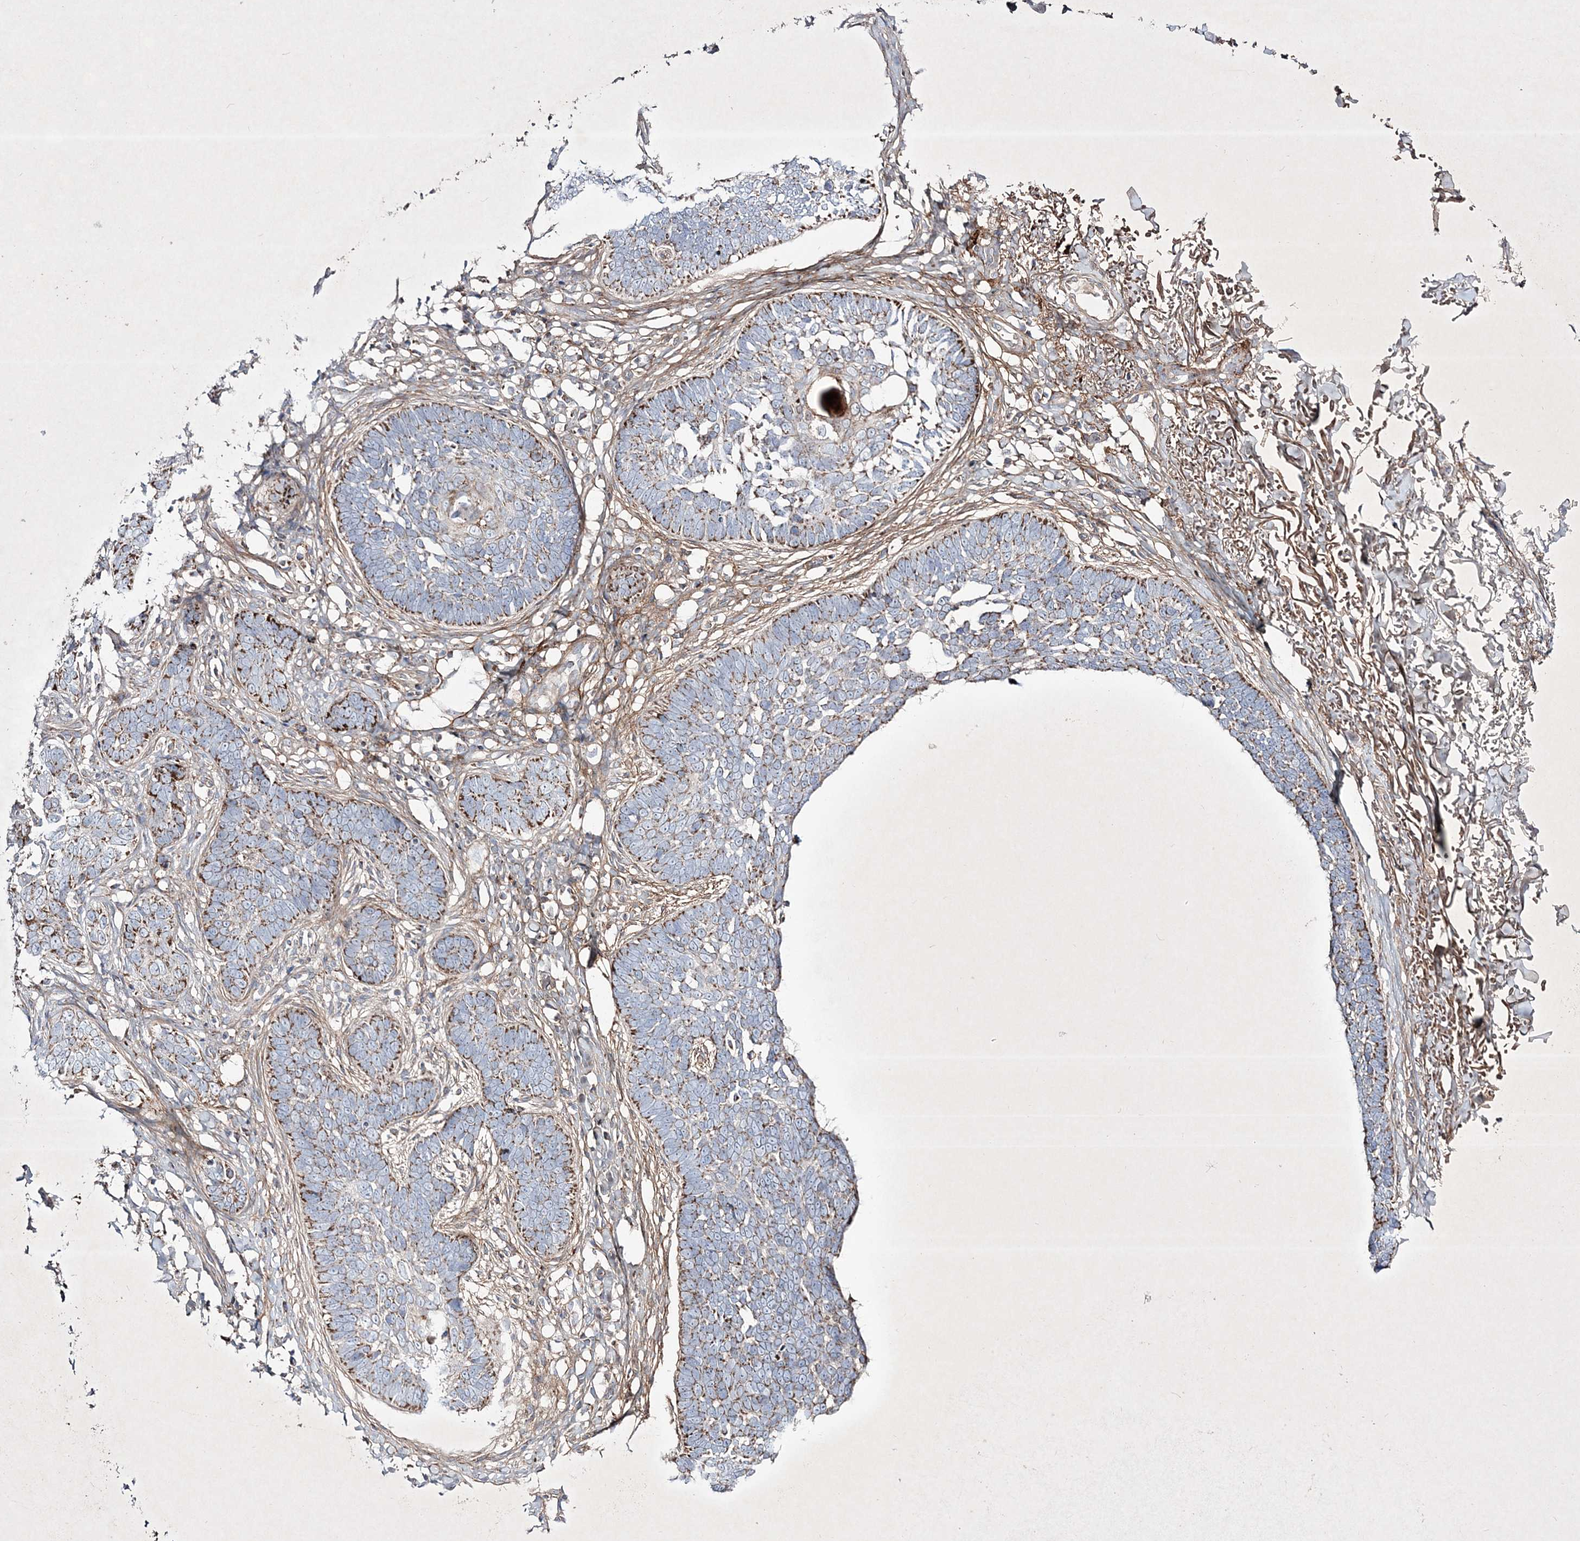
{"staining": {"intensity": "moderate", "quantity": "25%-75%", "location": "cytoplasmic/membranous"}, "tissue": "skin cancer", "cell_type": "Tumor cells", "image_type": "cancer", "snomed": [{"axis": "morphology", "description": "Normal tissue, NOS"}, {"axis": "morphology", "description": "Basal cell carcinoma"}, {"axis": "topography", "description": "Skin"}], "caption": "Moderate cytoplasmic/membranous staining for a protein is appreciated in about 25%-75% of tumor cells of basal cell carcinoma (skin) using immunohistochemistry.", "gene": "RICTOR", "patient": {"sex": "male", "age": 77}}